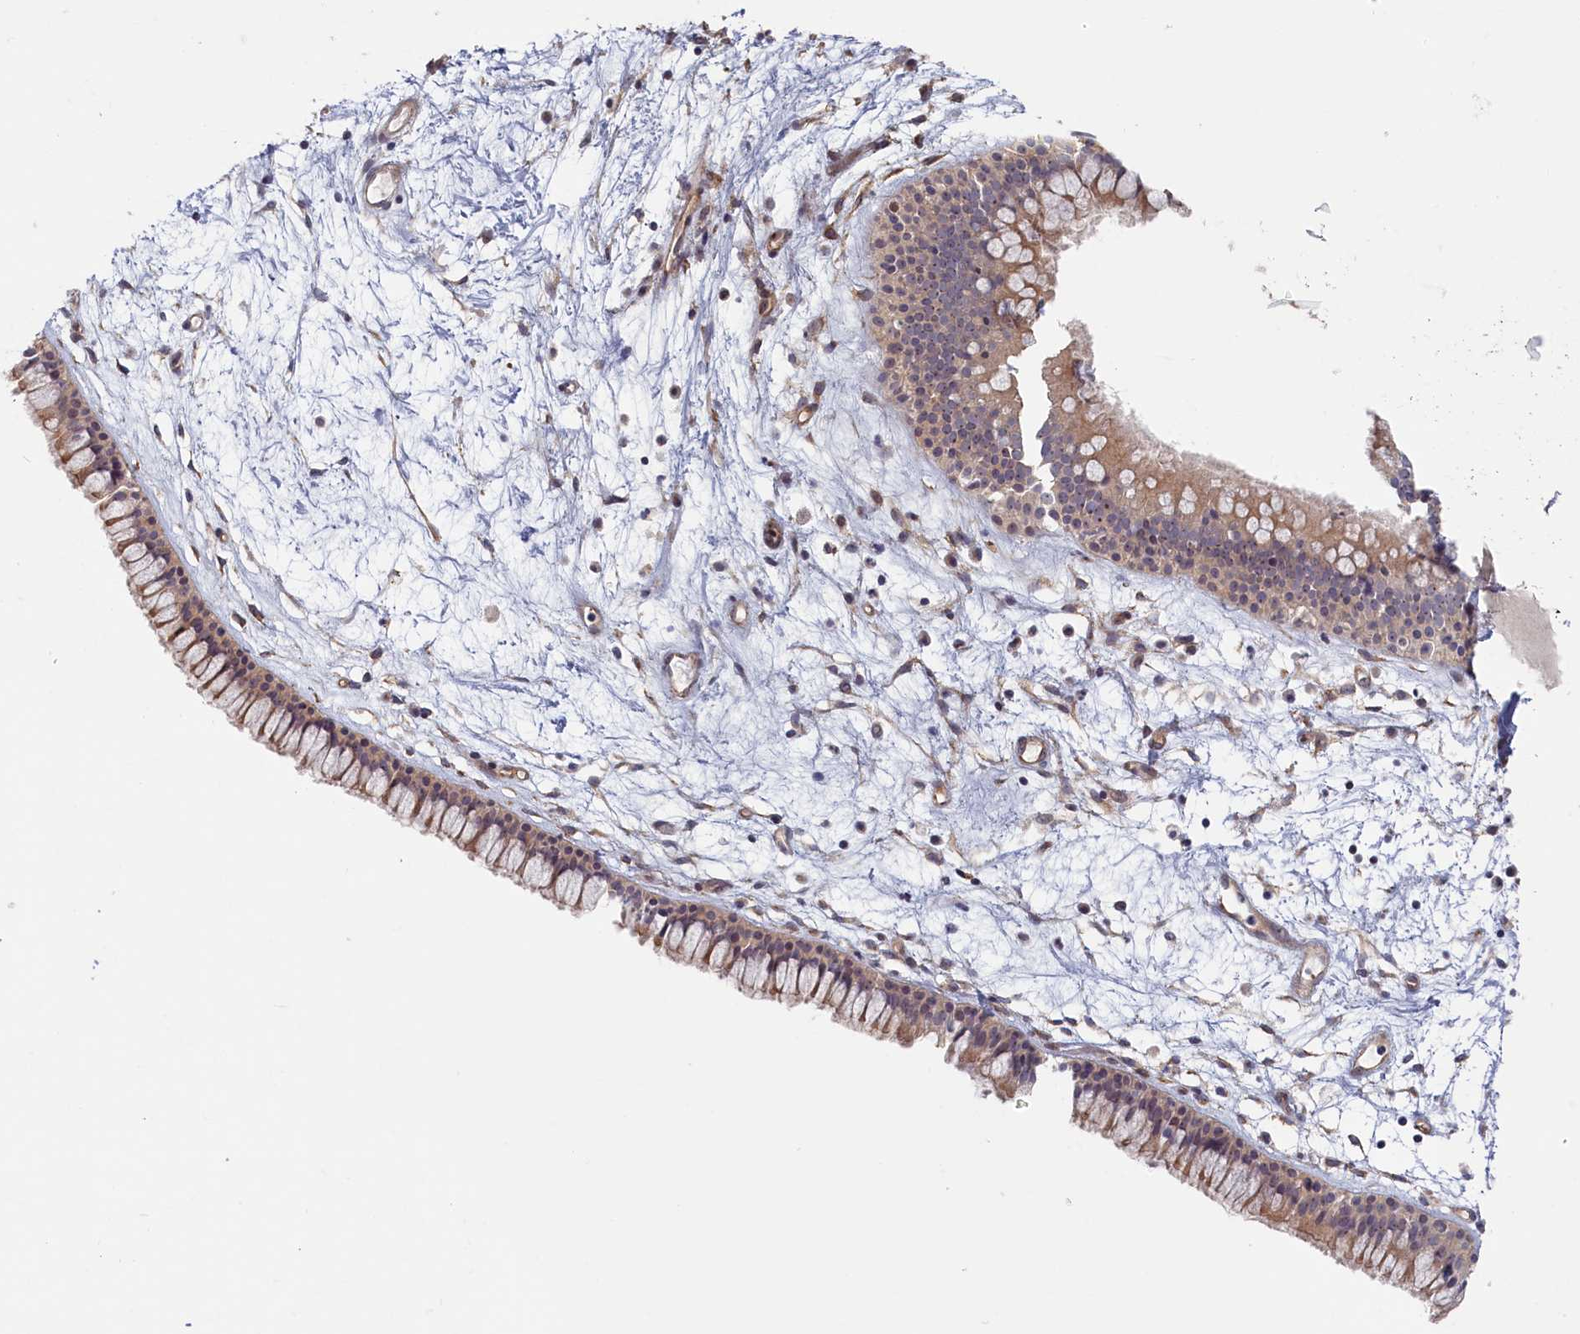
{"staining": {"intensity": "weak", "quantity": ">75%", "location": "cytoplasmic/membranous"}, "tissue": "nasopharynx", "cell_type": "Respiratory epithelial cells", "image_type": "normal", "snomed": [{"axis": "morphology", "description": "Normal tissue, NOS"}, {"axis": "topography", "description": "Nasopharynx"}], "caption": "Protein staining of normal nasopharynx shows weak cytoplasmic/membranous positivity in approximately >75% of respiratory epithelial cells.", "gene": "INTS4", "patient": {"sex": "male", "age": 82}}